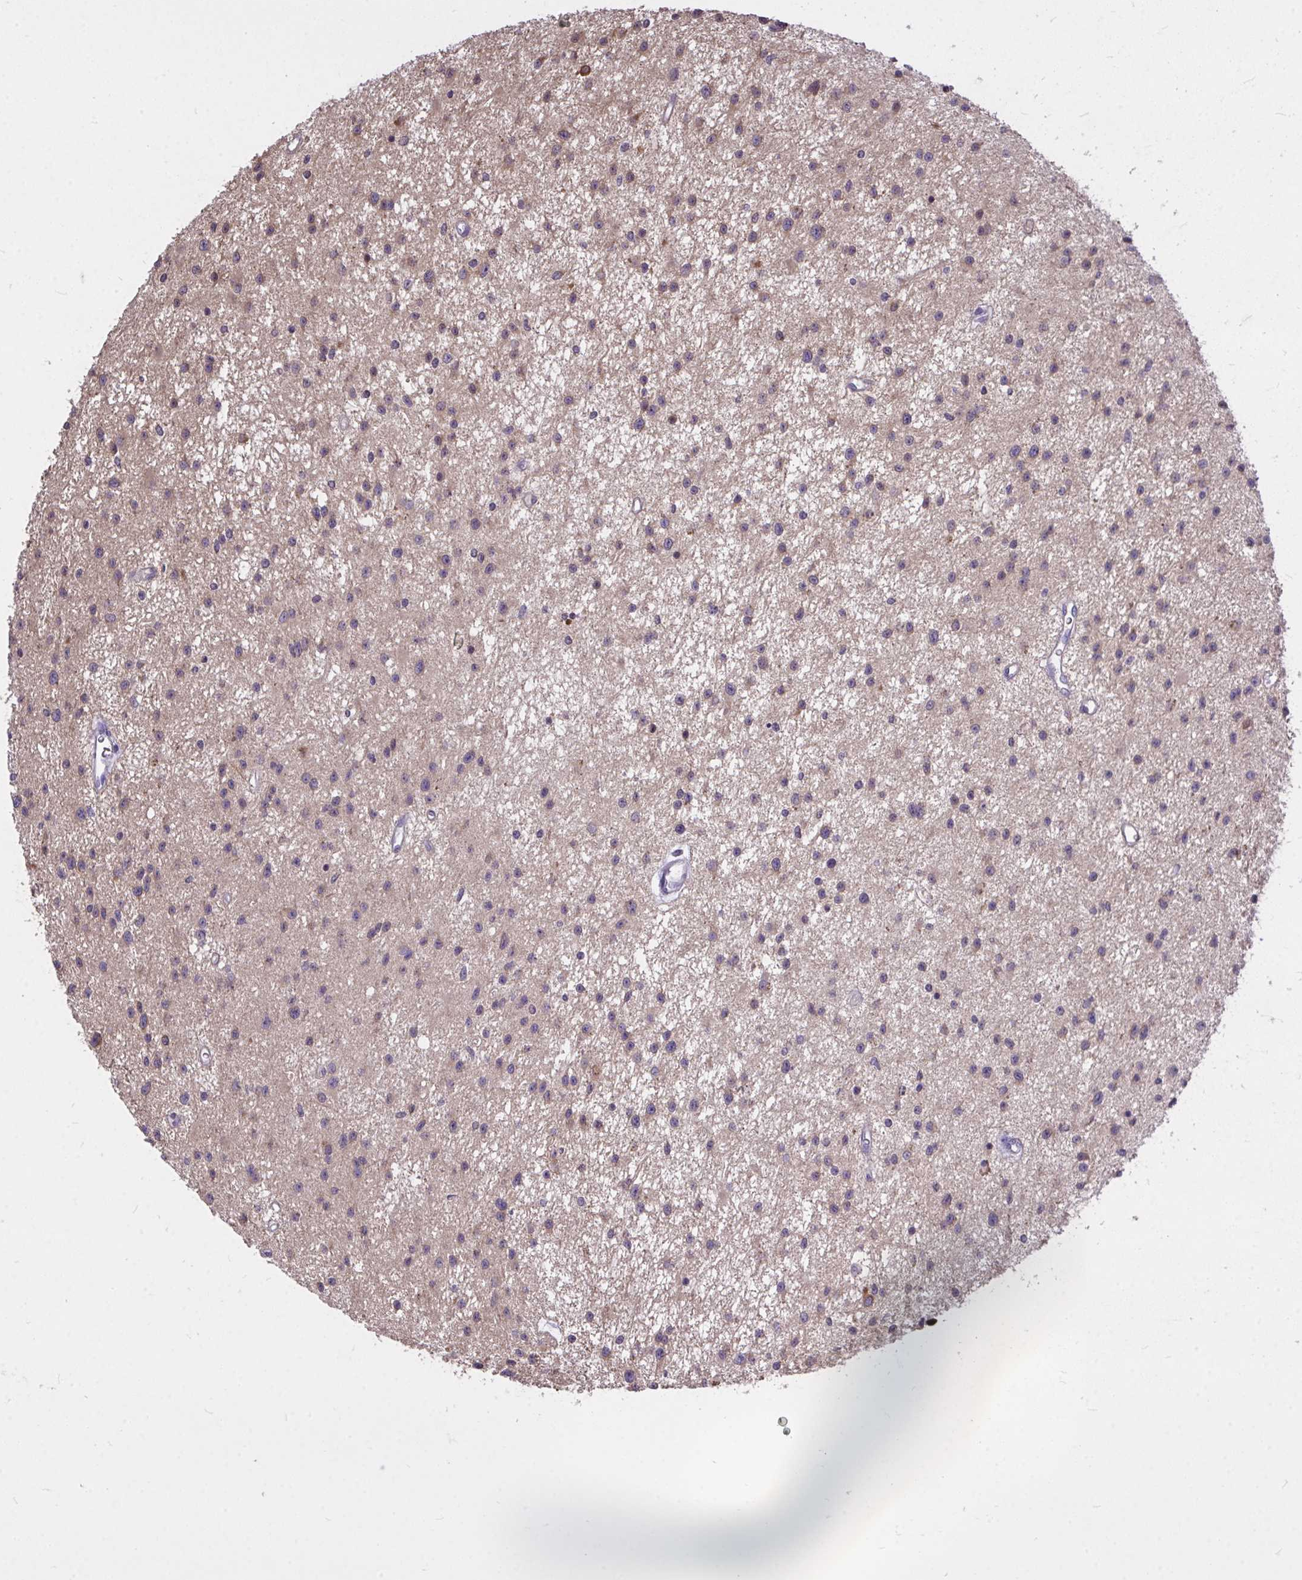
{"staining": {"intensity": "weak", "quantity": ">75%", "location": "cytoplasmic/membranous"}, "tissue": "glioma", "cell_type": "Tumor cells", "image_type": "cancer", "snomed": [{"axis": "morphology", "description": "Glioma, malignant, Low grade"}, {"axis": "topography", "description": "Brain"}], "caption": "A brown stain labels weak cytoplasmic/membranous staining of a protein in human malignant glioma (low-grade) tumor cells.", "gene": "MPC2", "patient": {"sex": "male", "age": 43}}